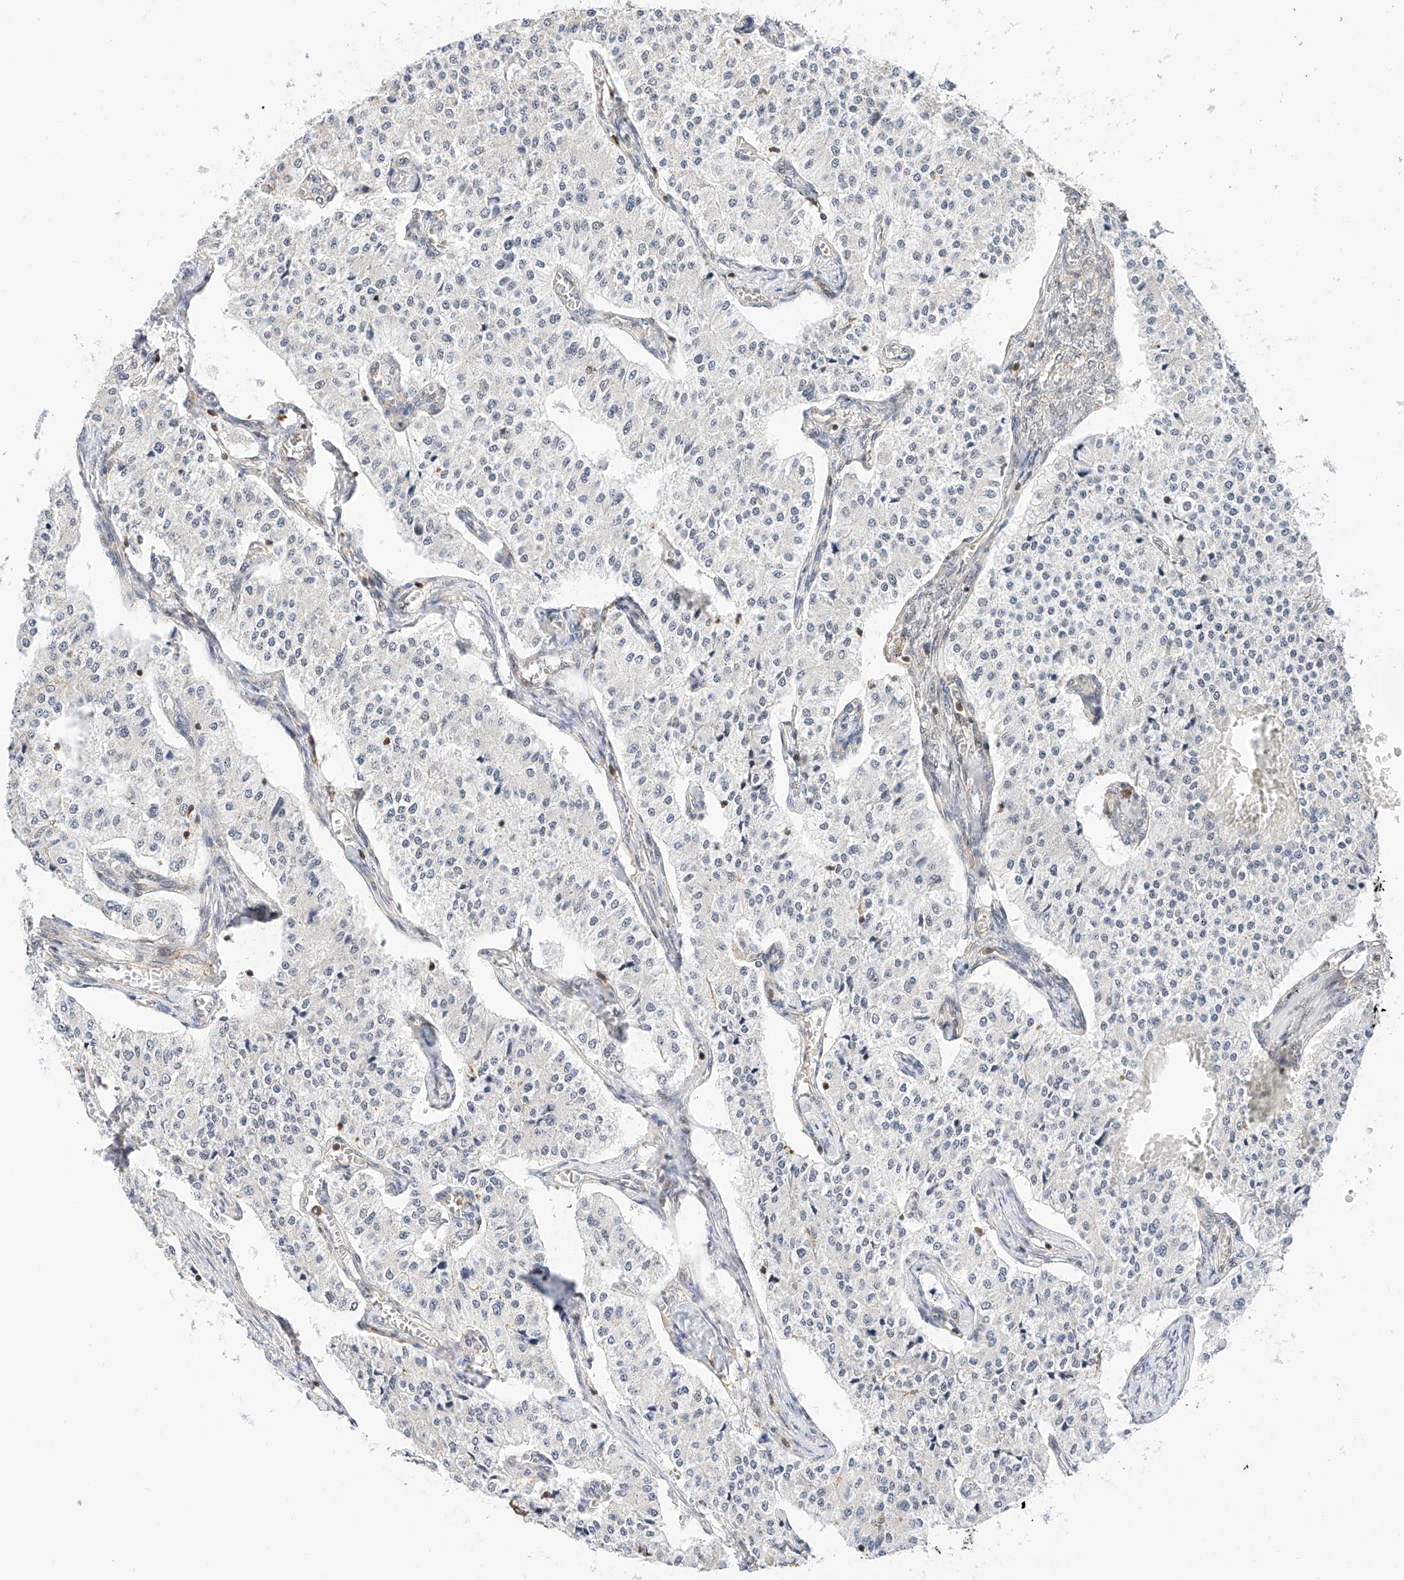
{"staining": {"intensity": "negative", "quantity": "none", "location": "none"}, "tissue": "carcinoid", "cell_type": "Tumor cells", "image_type": "cancer", "snomed": [{"axis": "morphology", "description": "Carcinoid, malignant, NOS"}, {"axis": "topography", "description": "Colon"}], "caption": "The histopathology image displays no significant staining in tumor cells of carcinoid.", "gene": "HDAC9", "patient": {"sex": "female", "age": 52}}